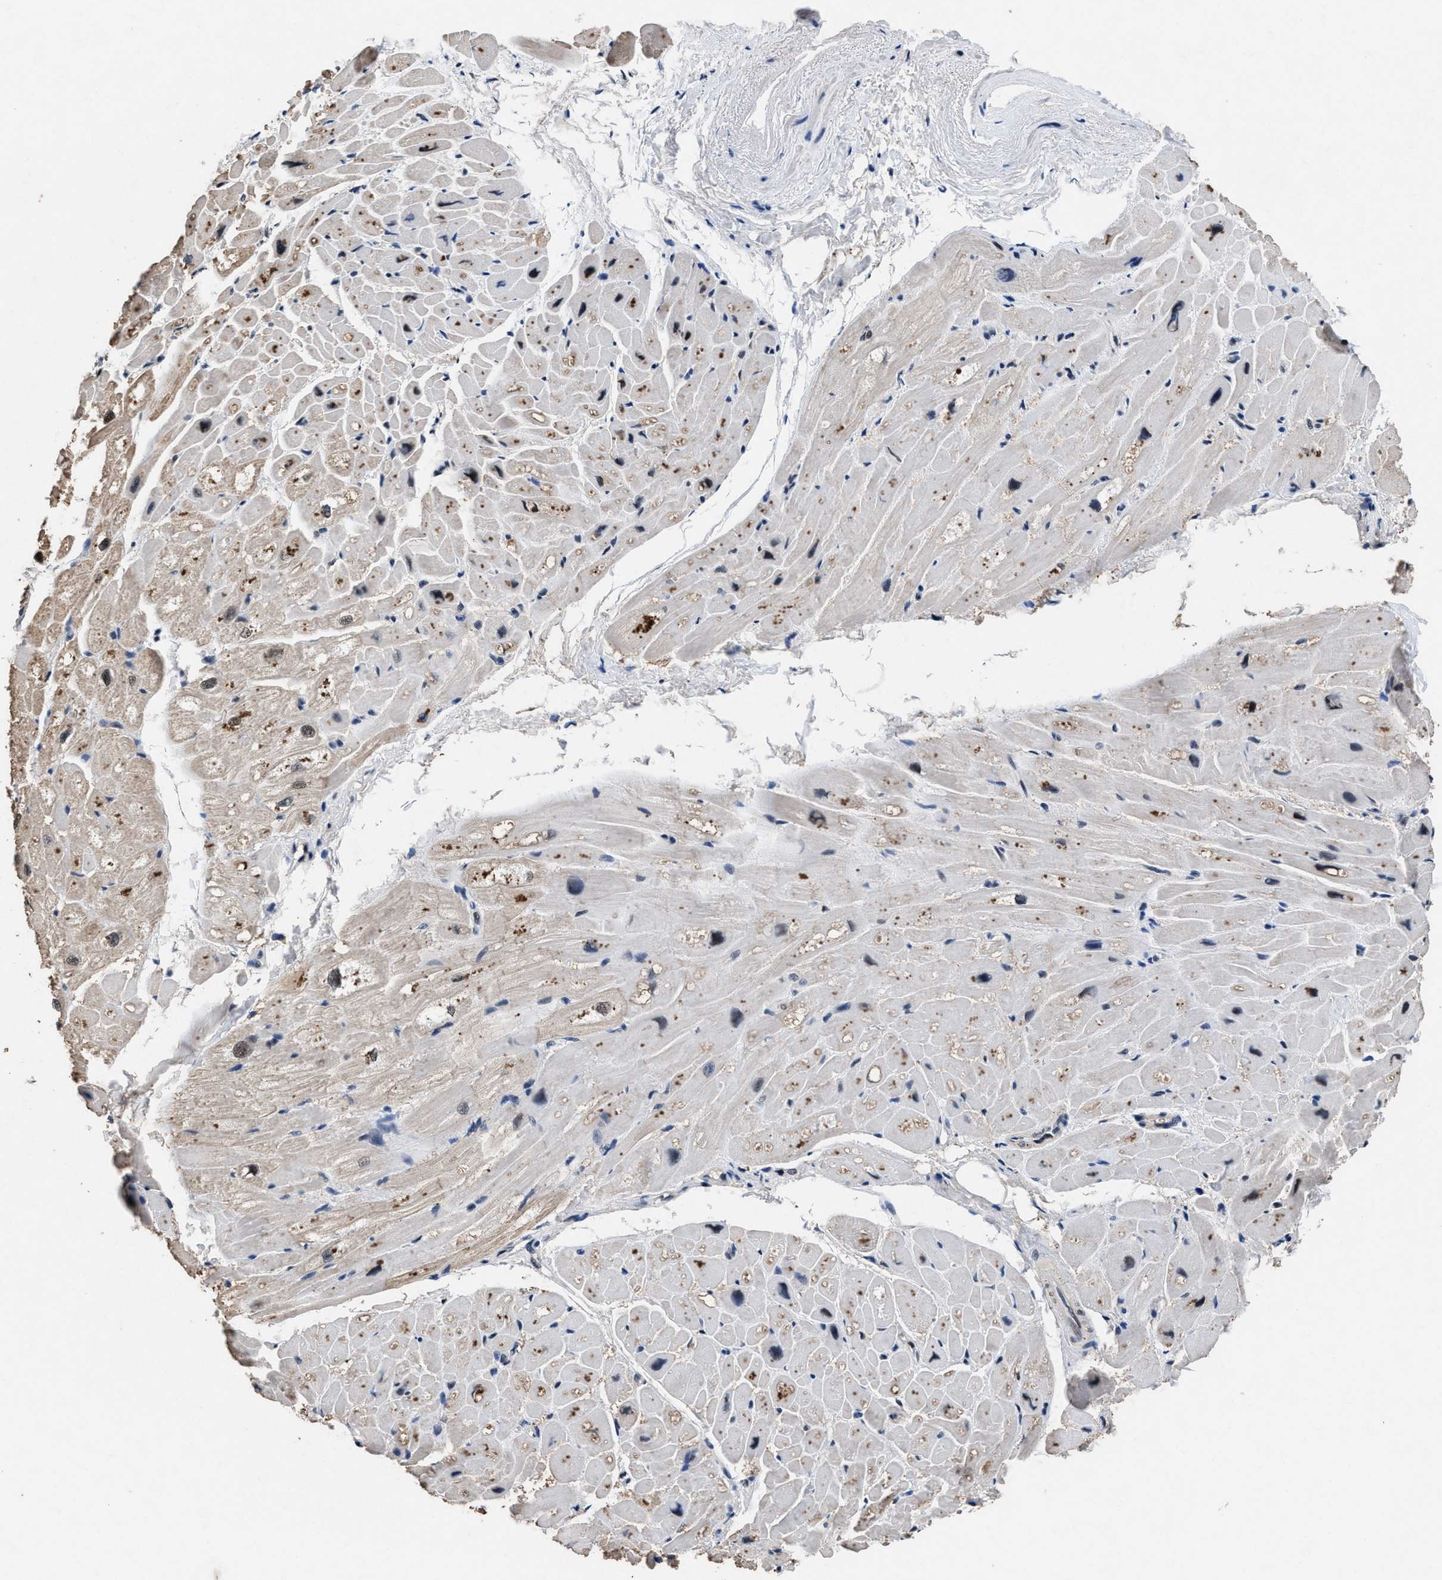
{"staining": {"intensity": "moderate", "quantity": "<25%", "location": "nuclear"}, "tissue": "heart muscle", "cell_type": "Cardiomyocytes", "image_type": "normal", "snomed": [{"axis": "morphology", "description": "Normal tissue, NOS"}, {"axis": "topography", "description": "Heart"}], "caption": "Immunohistochemical staining of normal human heart muscle demonstrates moderate nuclear protein positivity in about <25% of cardiomyocytes. Immunohistochemistry stains the protein in brown and the nuclei are stained blue.", "gene": "WDR81", "patient": {"sex": "male", "age": 49}}